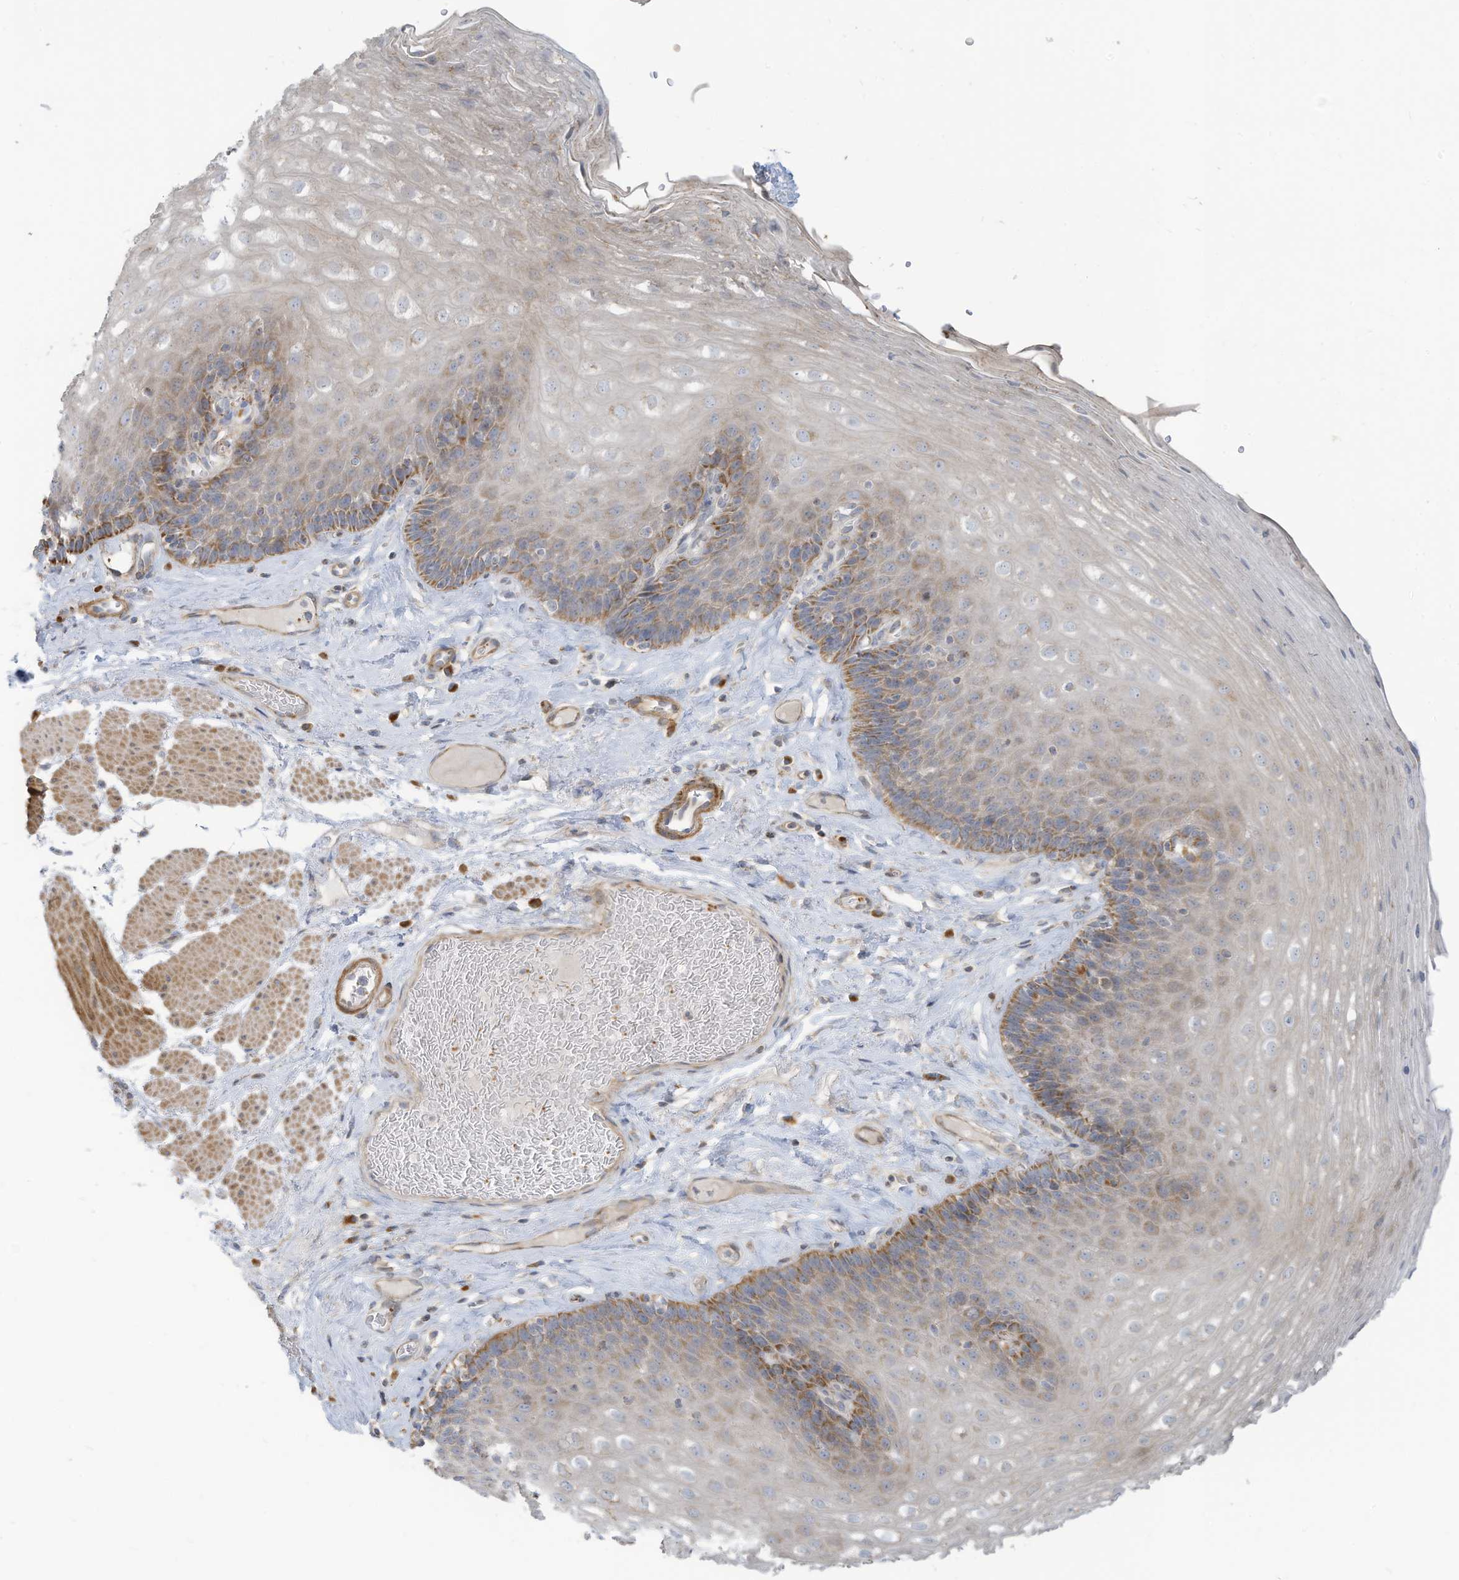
{"staining": {"intensity": "moderate", "quantity": "25%-75%", "location": "cytoplasmic/membranous"}, "tissue": "esophagus", "cell_type": "Squamous epithelial cells", "image_type": "normal", "snomed": [{"axis": "morphology", "description": "Normal tissue, NOS"}, {"axis": "topography", "description": "Esophagus"}], "caption": "Approximately 25%-75% of squamous epithelial cells in normal human esophagus display moderate cytoplasmic/membranous protein positivity as visualized by brown immunohistochemical staining.", "gene": "GTPBP2", "patient": {"sex": "female", "age": 66}}